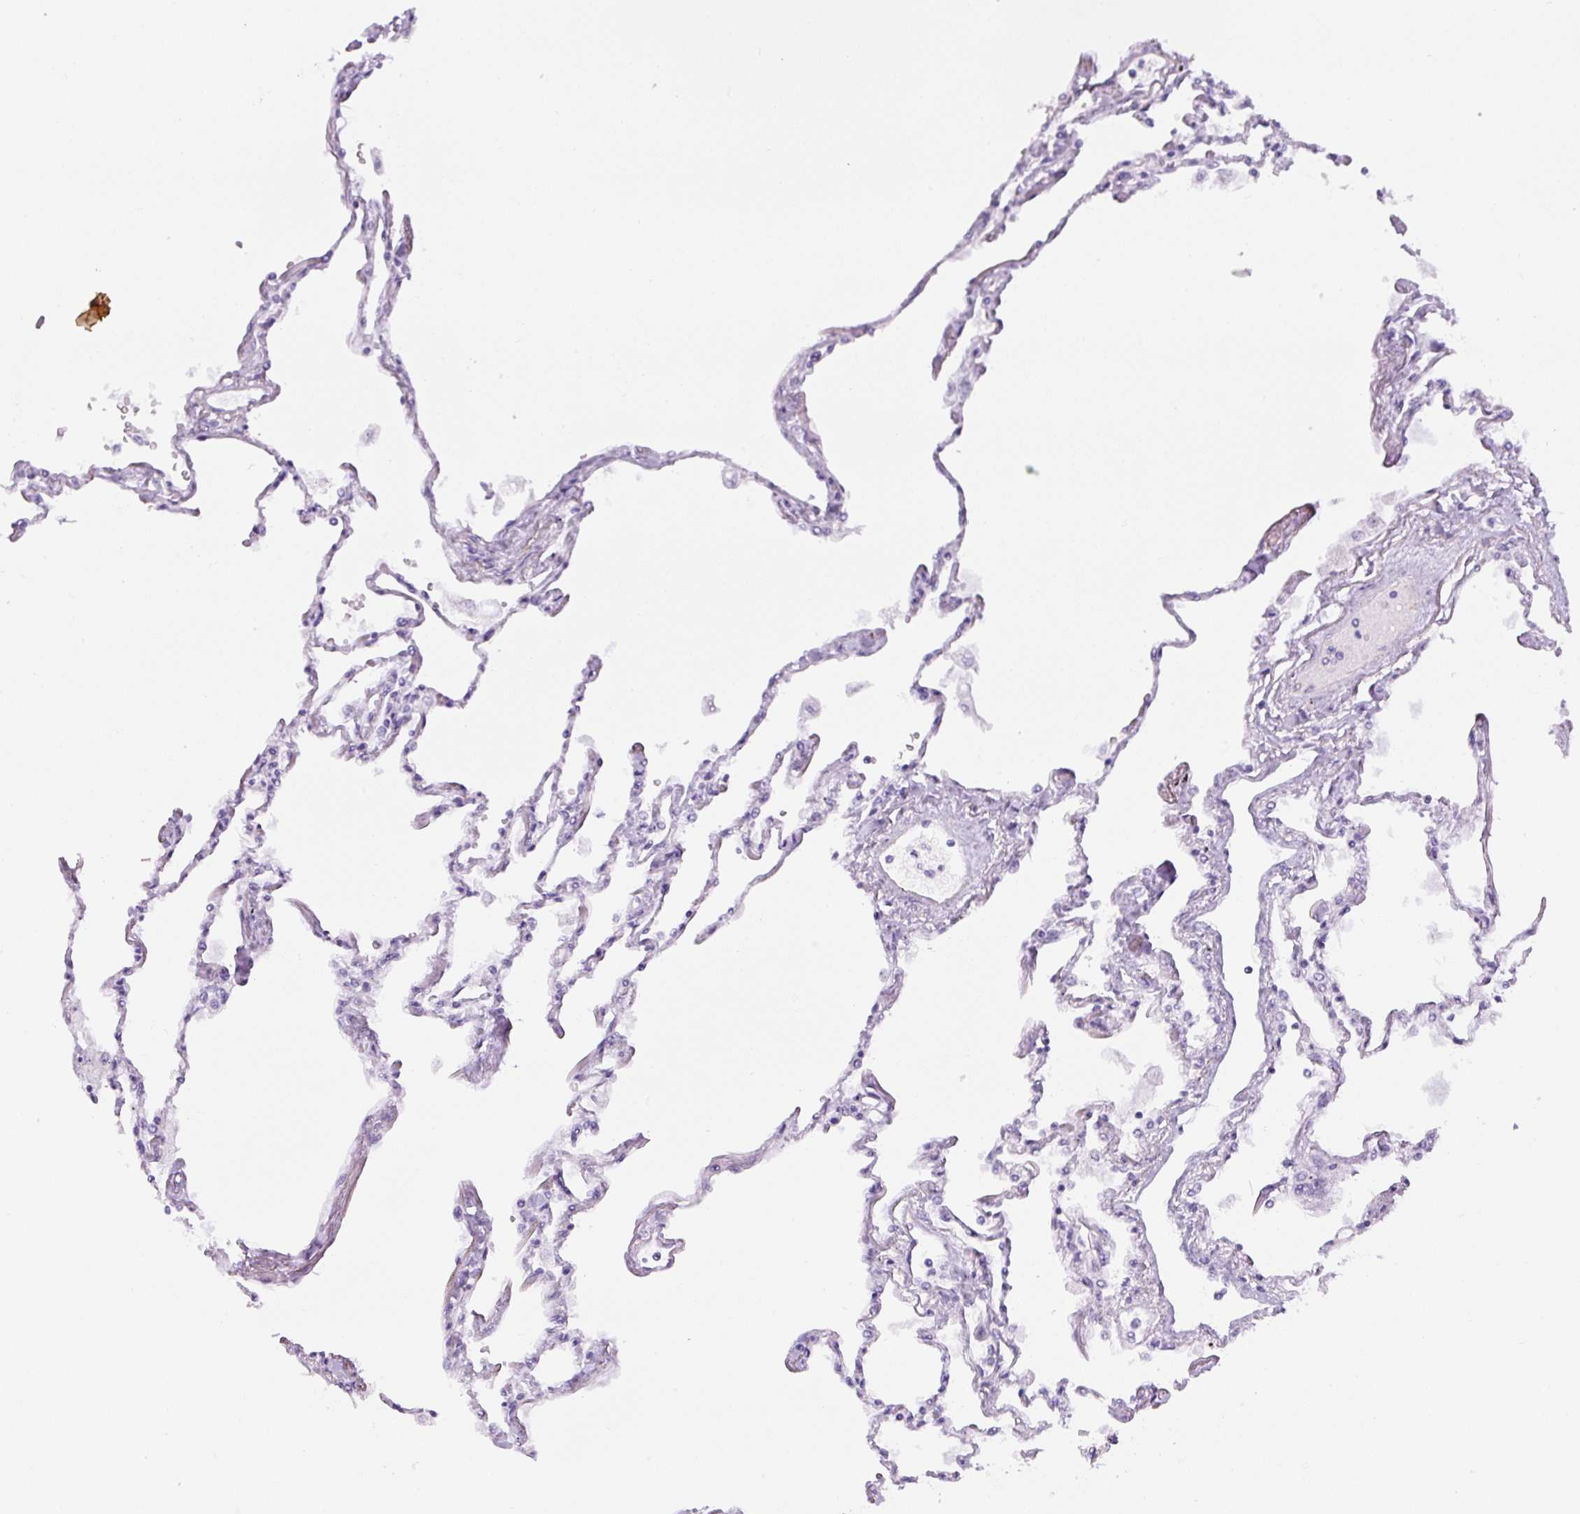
{"staining": {"intensity": "negative", "quantity": "none", "location": "none"}, "tissue": "lung", "cell_type": "Alveolar cells", "image_type": "normal", "snomed": [{"axis": "morphology", "description": "Normal tissue, NOS"}, {"axis": "topography", "description": "Lung"}], "caption": "Protein analysis of unremarkable lung exhibits no significant expression in alveolar cells. (Stains: DAB immunohistochemistry with hematoxylin counter stain, Microscopy: brightfield microscopy at high magnification).", "gene": "RSPO4", "patient": {"sex": "female", "age": 67}}